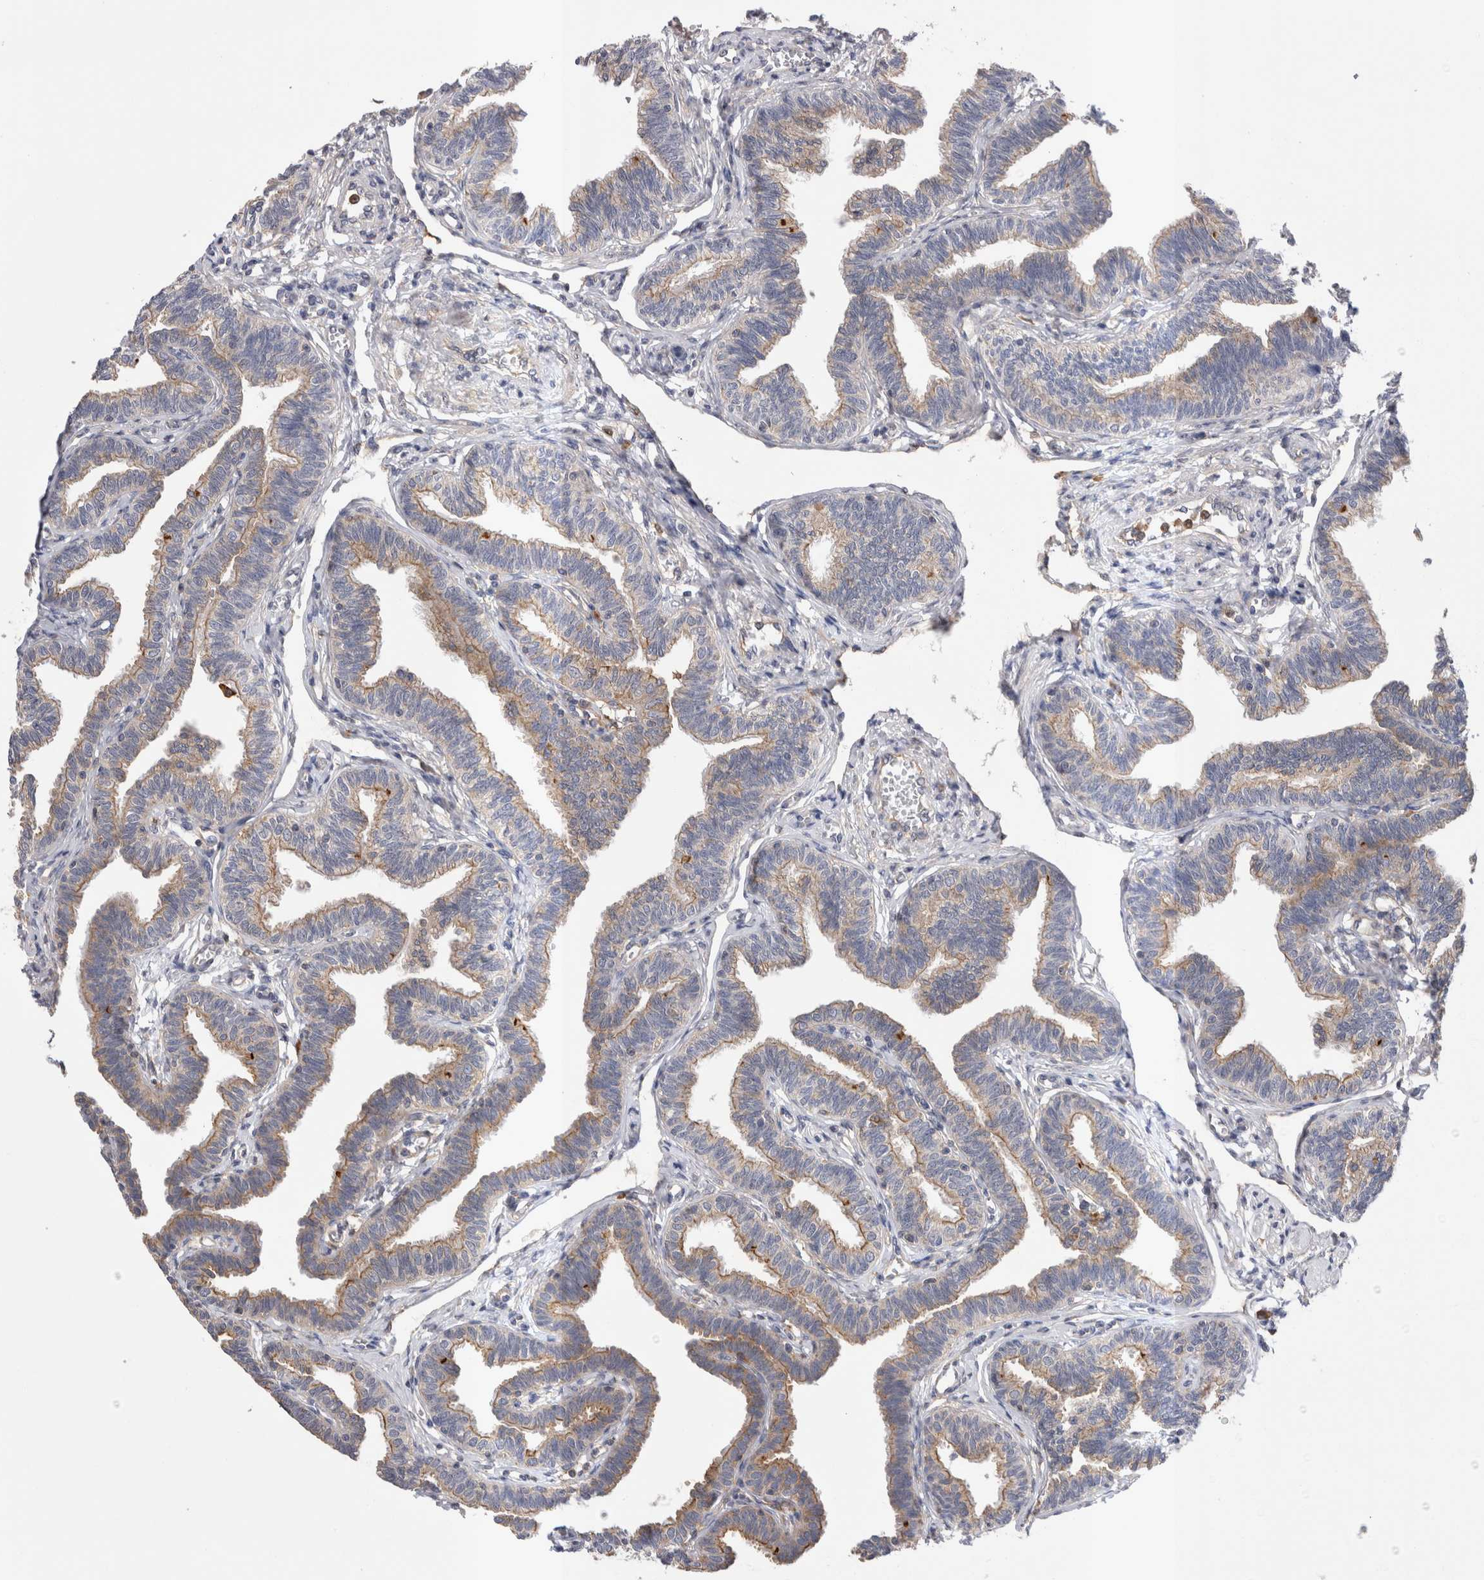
{"staining": {"intensity": "moderate", "quantity": "25%-75%", "location": "cytoplasmic/membranous"}, "tissue": "fallopian tube", "cell_type": "Glandular cells", "image_type": "normal", "snomed": [{"axis": "morphology", "description": "Normal tissue, NOS"}, {"axis": "topography", "description": "Fallopian tube"}, {"axis": "topography", "description": "Ovary"}], "caption": "Fallopian tube stained for a protein (brown) displays moderate cytoplasmic/membranous positive staining in approximately 25%-75% of glandular cells.", "gene": "RAB11FIP1", "patient": {"sex": "female", "age": 23}}